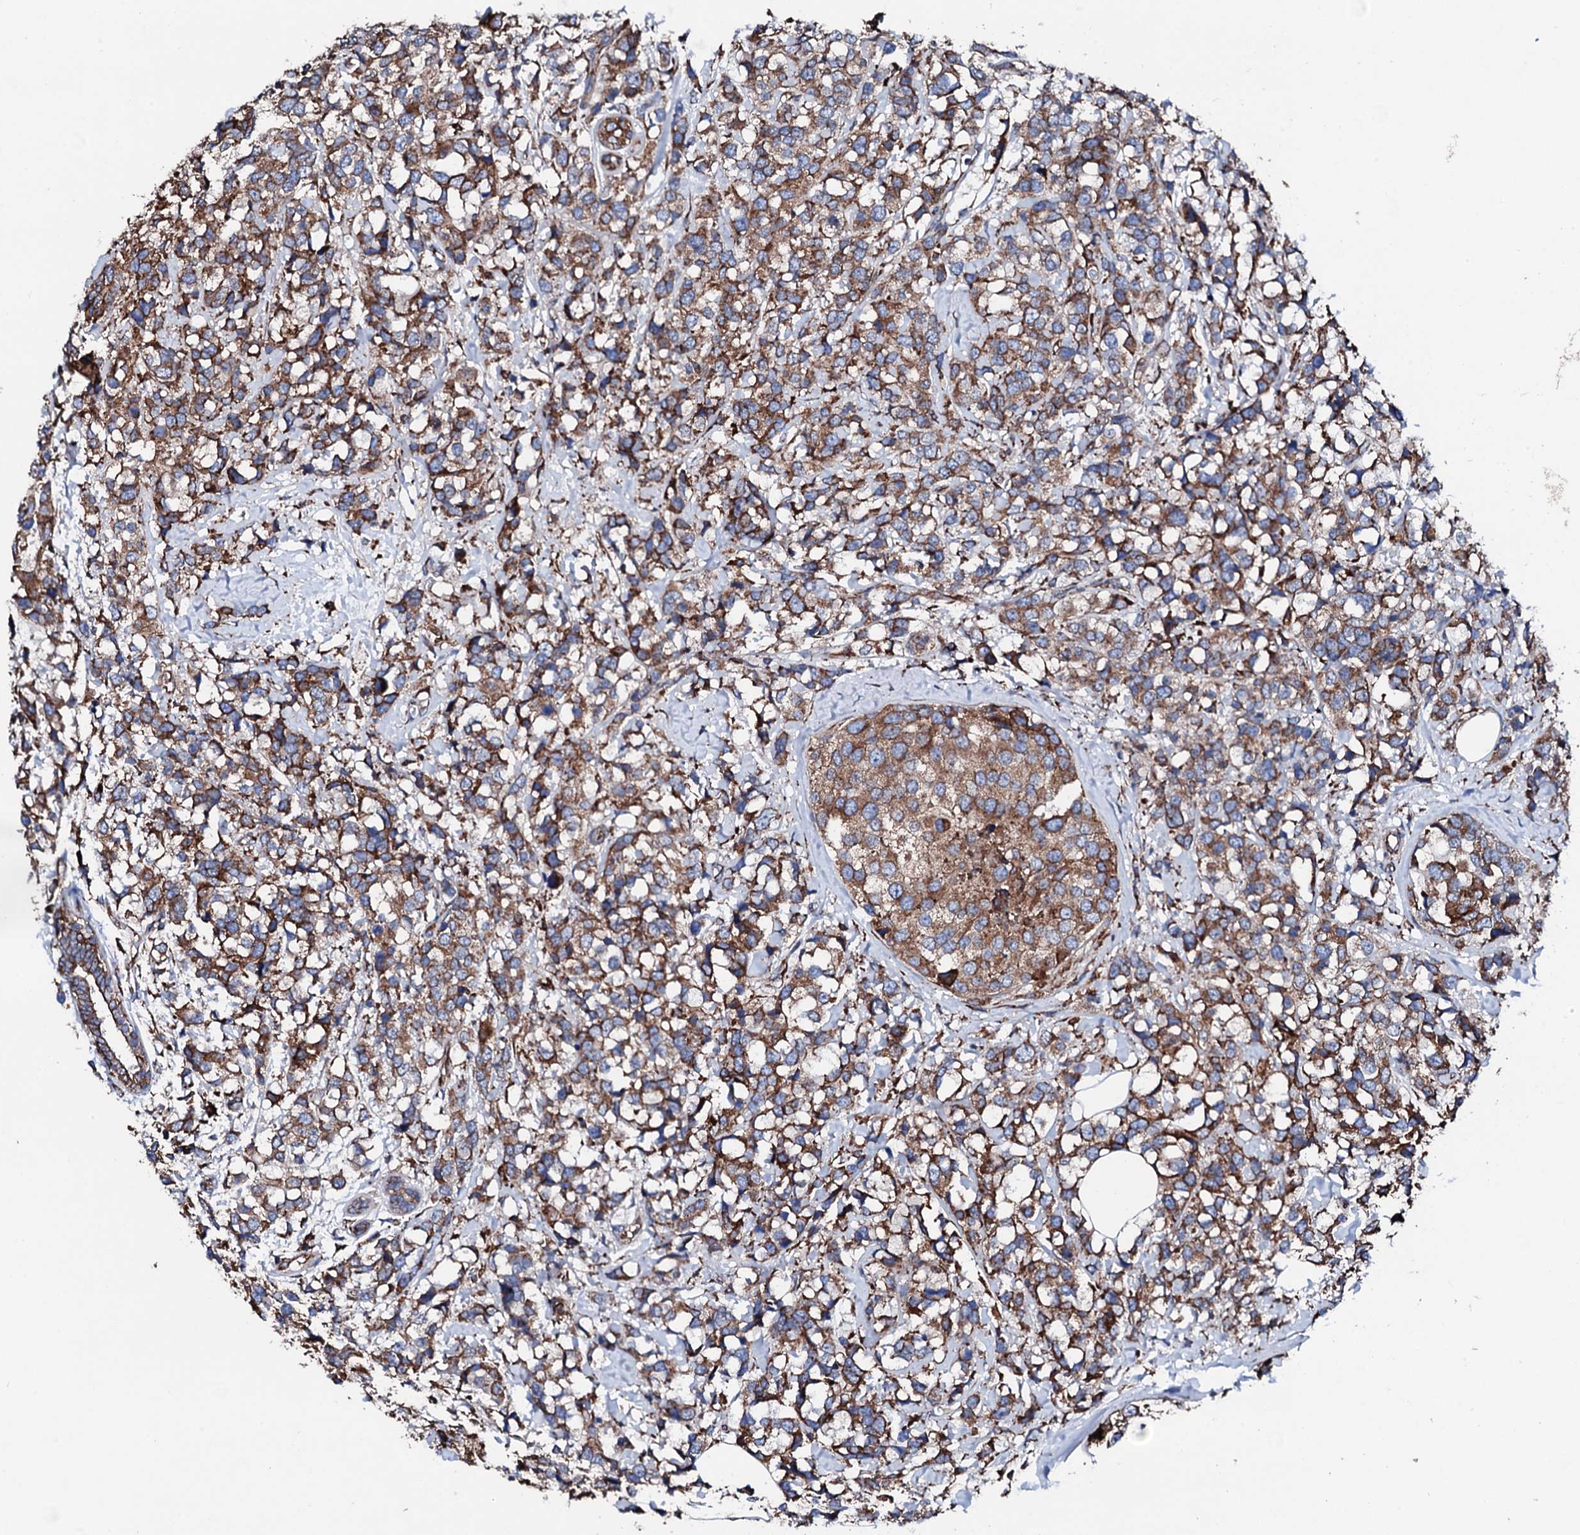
{"staining": {"intensity": "moderate", "quantity": ">75%", "location": "cytoplasmic/membranous"}, "tissue": "breast cancer", "cell_type": "Tumor cells", "image_type": "cancer", "snomed": [{"axis": "morphology", "description": "Lobular carcinoma"}, {"axis": "topography", "description": "Breast"}], "caption": "About >75% of tumor cells in breast cancer (lobular carcinoma) reveal moderate cytoplasmic/membranous protein staining as visualized by brown immunohistochemical staining.", "gene": "AMDHD1", "patient": {"sex": "female", "age": 59}}